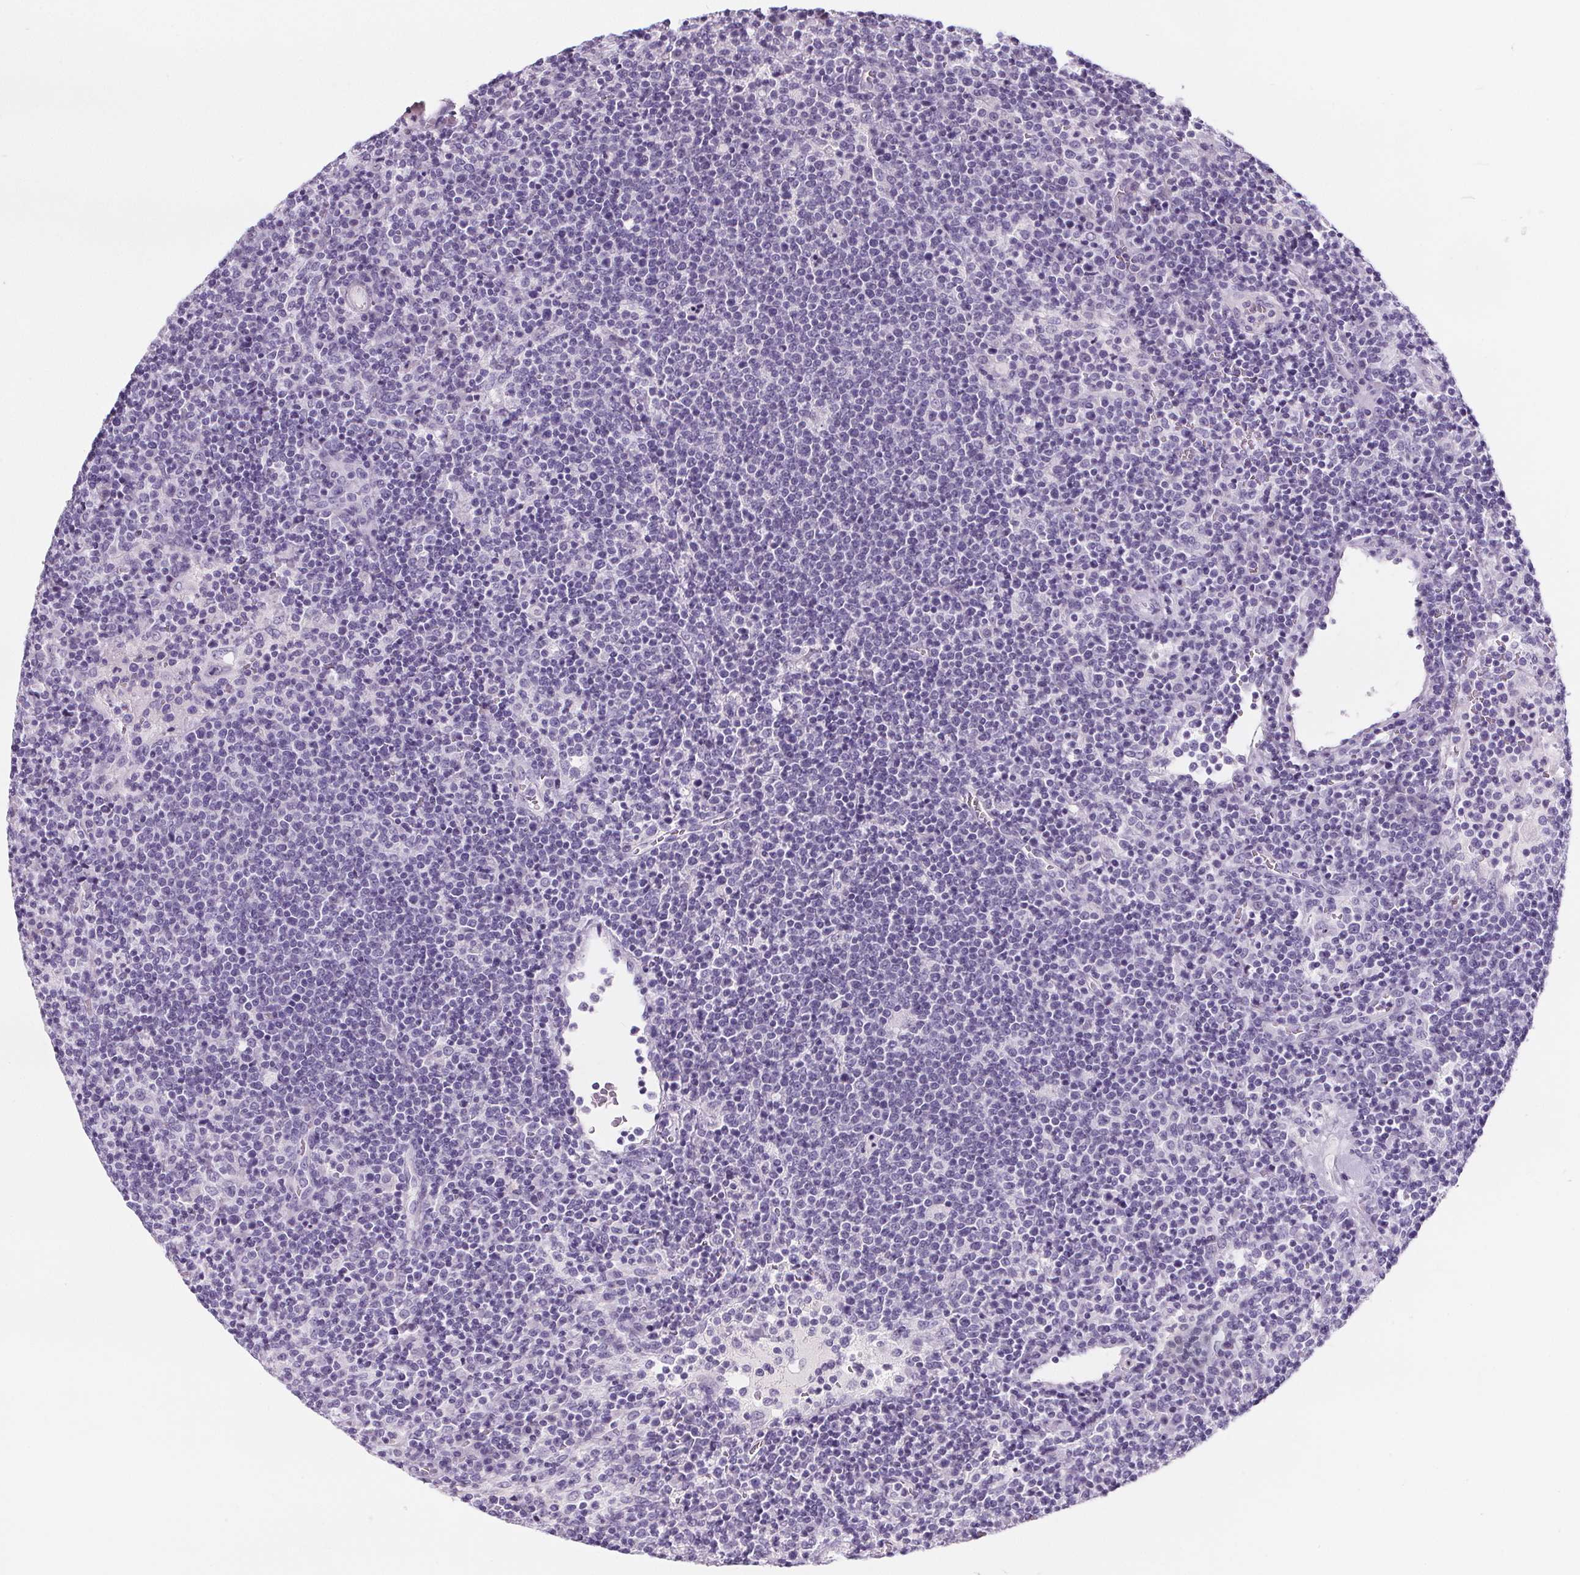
{"staining": {"intensity": "negative", "quantity": "none", "location": "none"}, "tissue": "lymphoma", "cell_type": "Tumor cells", "image_type": "cancer", "snomed": [{"axis": "morphology", "description": "Malignant lymphoma, non-Hodgkin's type, High grade"}, {"axis": "topography", "description": "Lymph node"}], "caption": "The micrograph reveals no significant staining in tumor cells of high-grade malignant lymphoma, non-Hodgkin's type.", "gene": "ADRB1", "patient": {"sex": "male", "age": 61}}